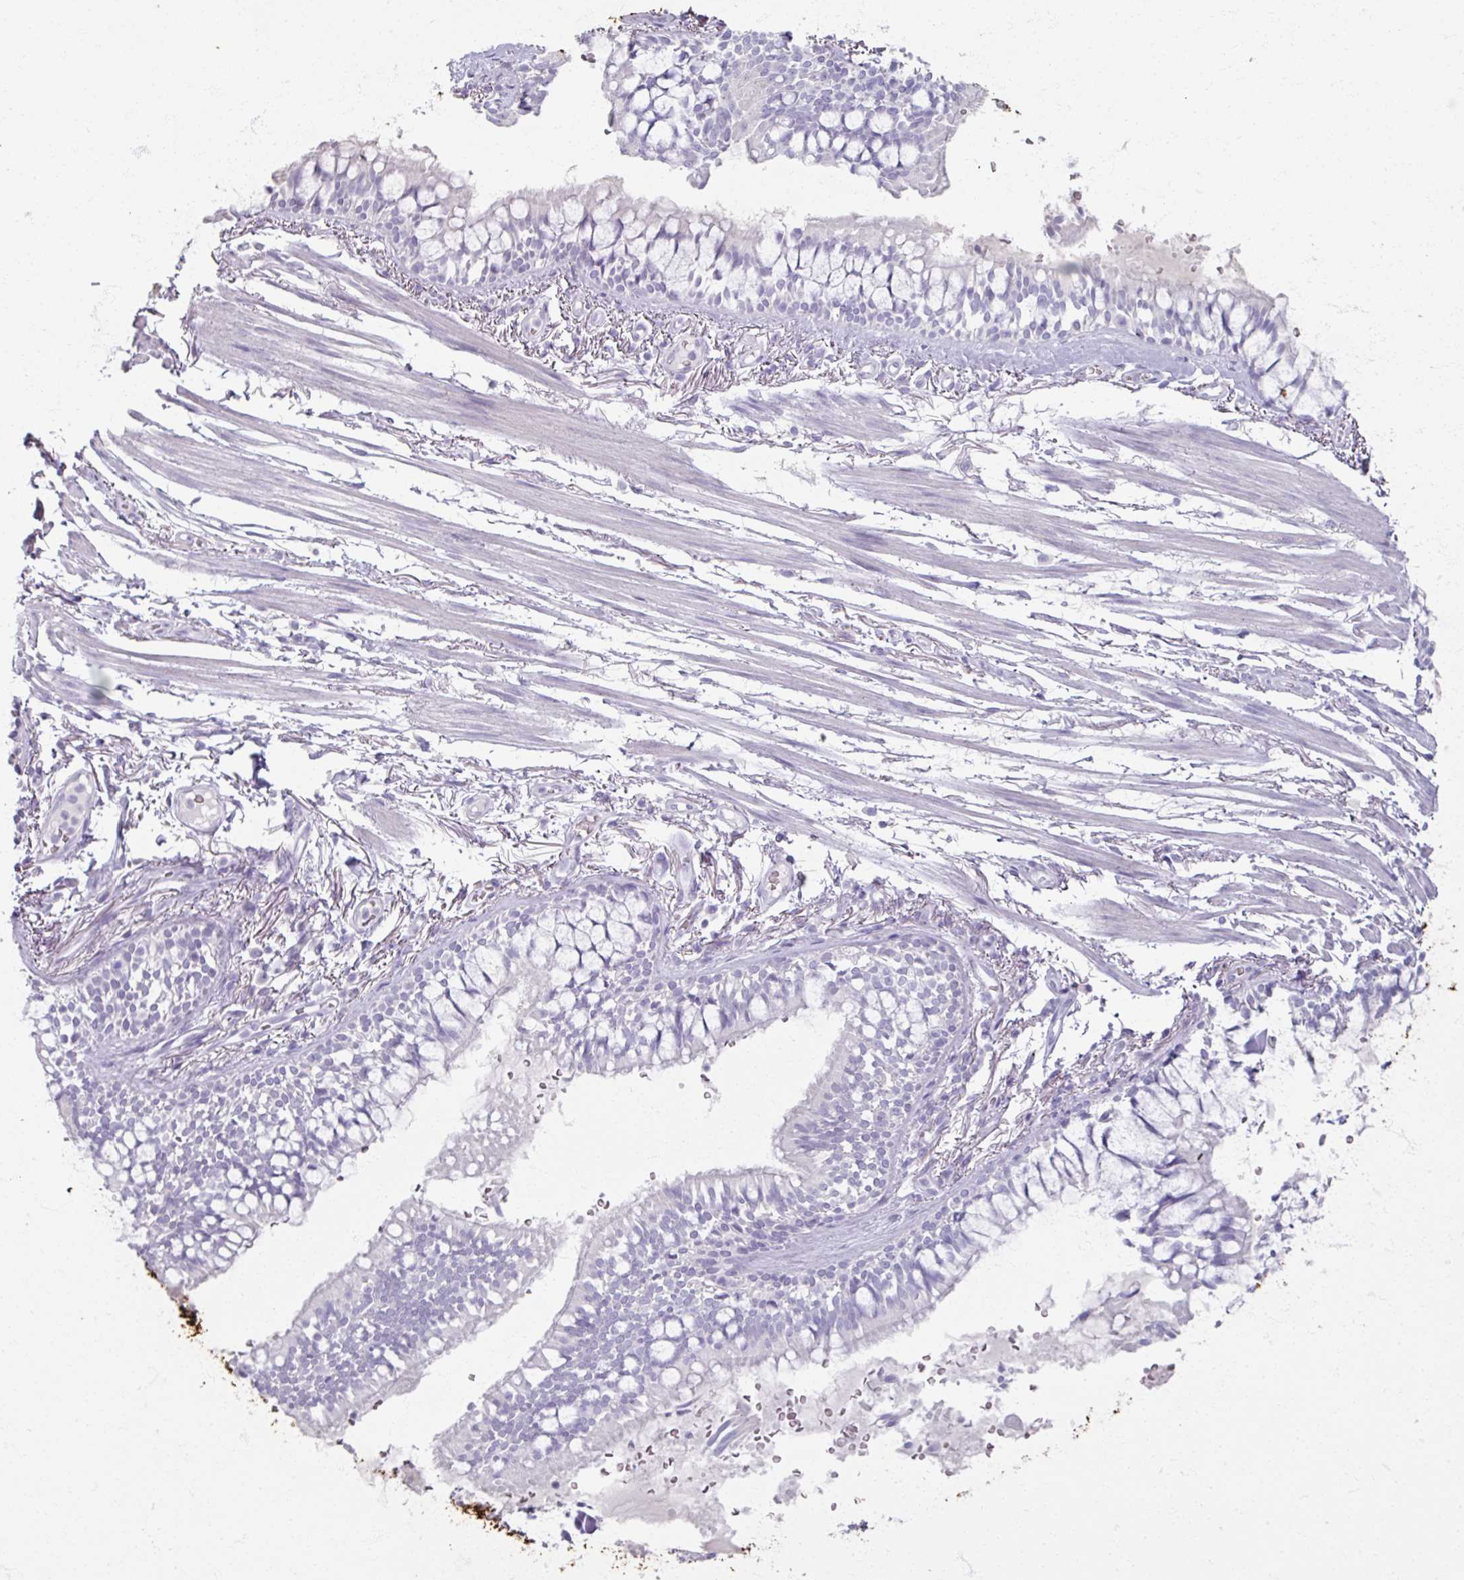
{"staining": {"intensity": "negative", "quantity": "none", "location": "none"}, "tissue": "adipose tissue", "cell_type": "Adipocytes", "image_type": "normal", "snomed": [{"axis": "morphology", "description": "Normal tissue, NOS"}, {"axis": "topography", "description": "Bronchus"}], "caption": "An image of adipose tissue stained for a protein demonstrates no brown staining in adipocytes.", "gene": "TG", "patient": {"sex": "male", "age": 70}}